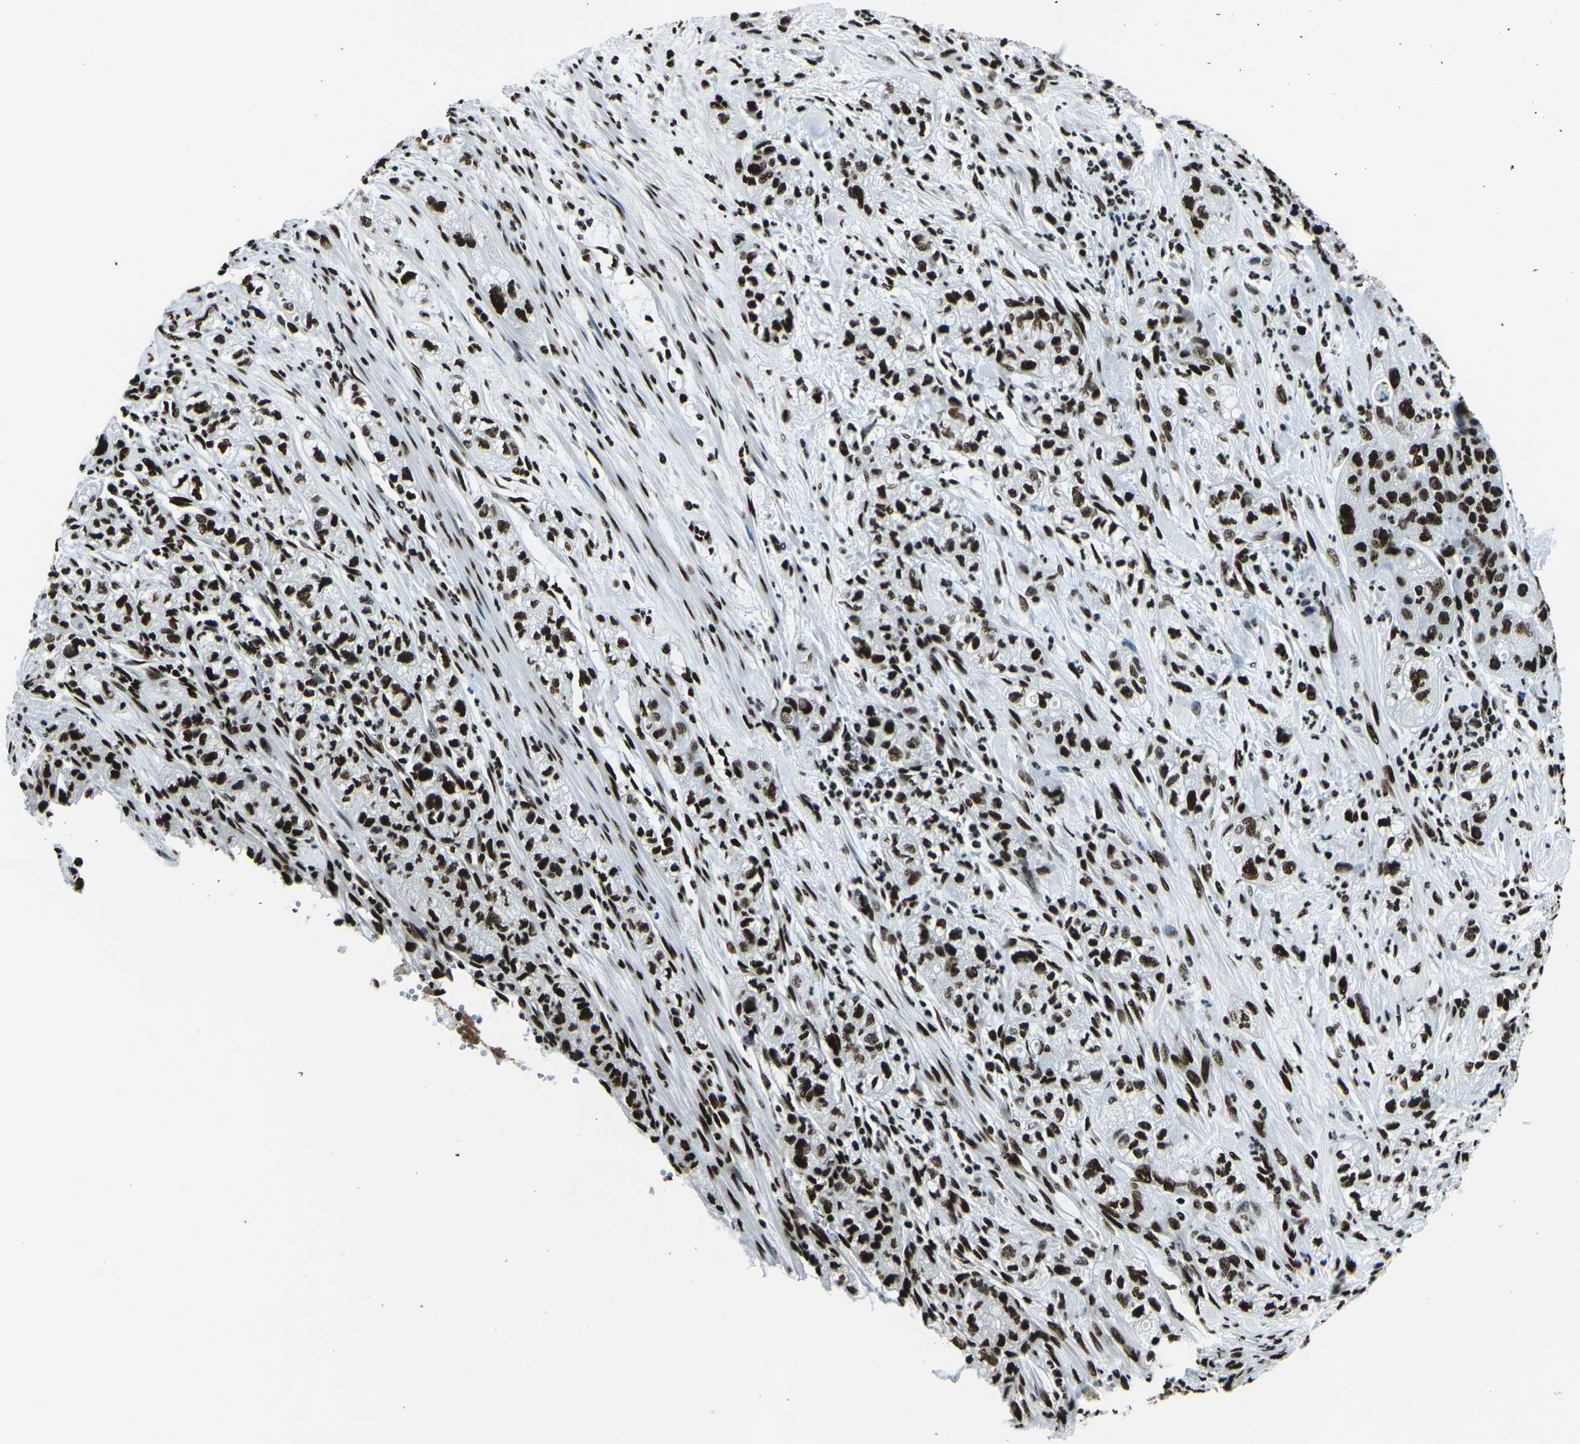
{"staining": {"intensity": "strong", "quantity": ">75%", "location": "nuclear"}, "tissue": "pancreatic cancer", "cell_type": "Tumor cells", "image_type": "cancer", "snomed": [{"axis": "morphology", "description": "Adenocarcinoma, NOS"}, {"axis": "topography", "description": "Pancreas"}], "caption": "This is a histology image of immunohistochemistry staining of adenocarcinoma (pancreatic), which shows strong staining in the nuclear of tumor cells.", "gene": "HNRNPL", "patient": {"sex": "female", "age": 78}}